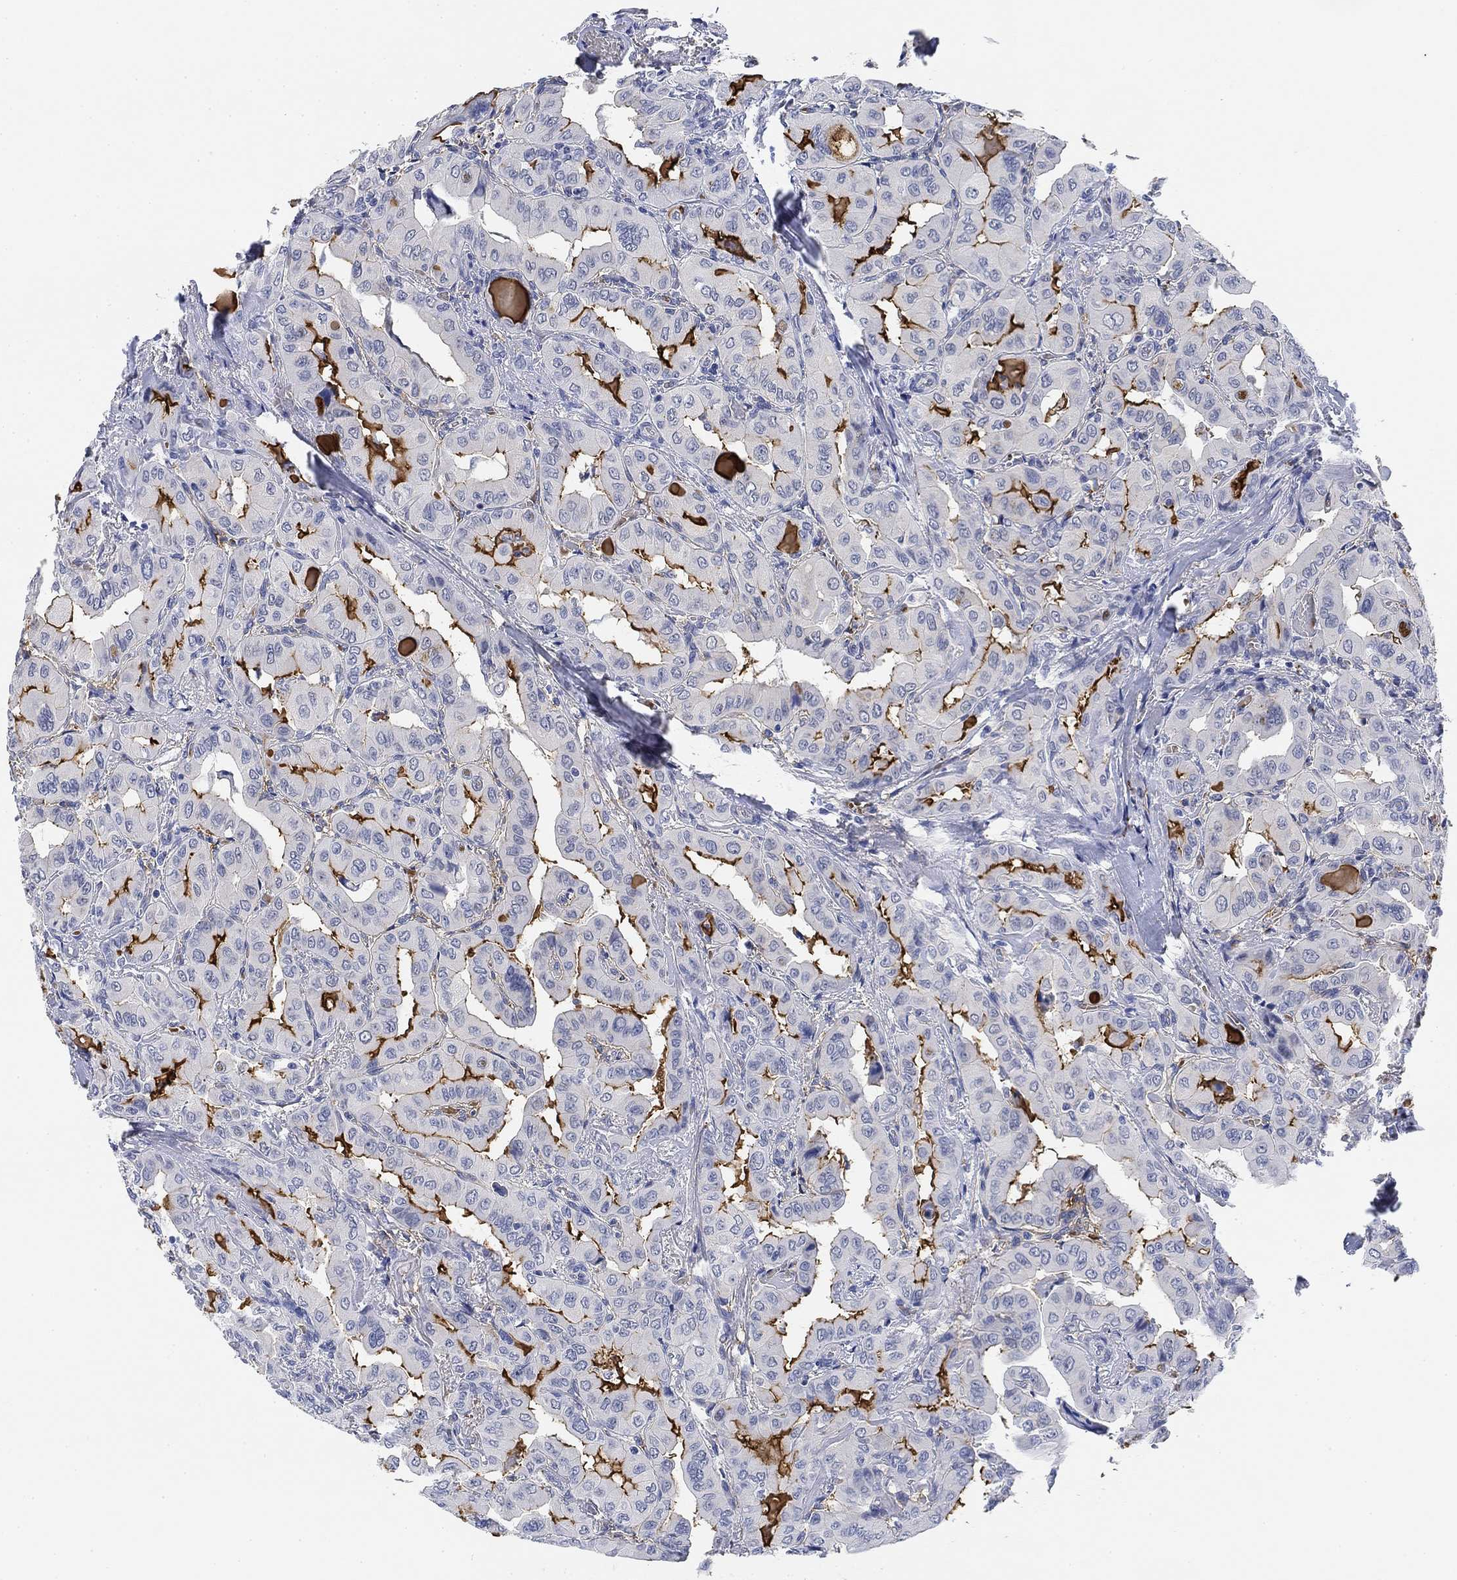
{"staining": {"intensity": "negative", "quantity": "none", "location": "none"}, "tissue": "thyroid cancer", "cell_type": "Tumor cells", "image_type": "cancer", "snomed": [{"axis": "morphology", "description": "Normal tissue, NOS"}, {"axis": "morphology", "description": "Papillary adenocarcinoma, NOS"}, {"axis": "topography", "description": "Thyroid gland"}], "caption": "Immunohistochemical staining of papillary adenocarcinoma (thyroid) displays no significant positivity in tumor cells.", "gene": "PAX6", "patient": {"sex": "female", "age": 66}}